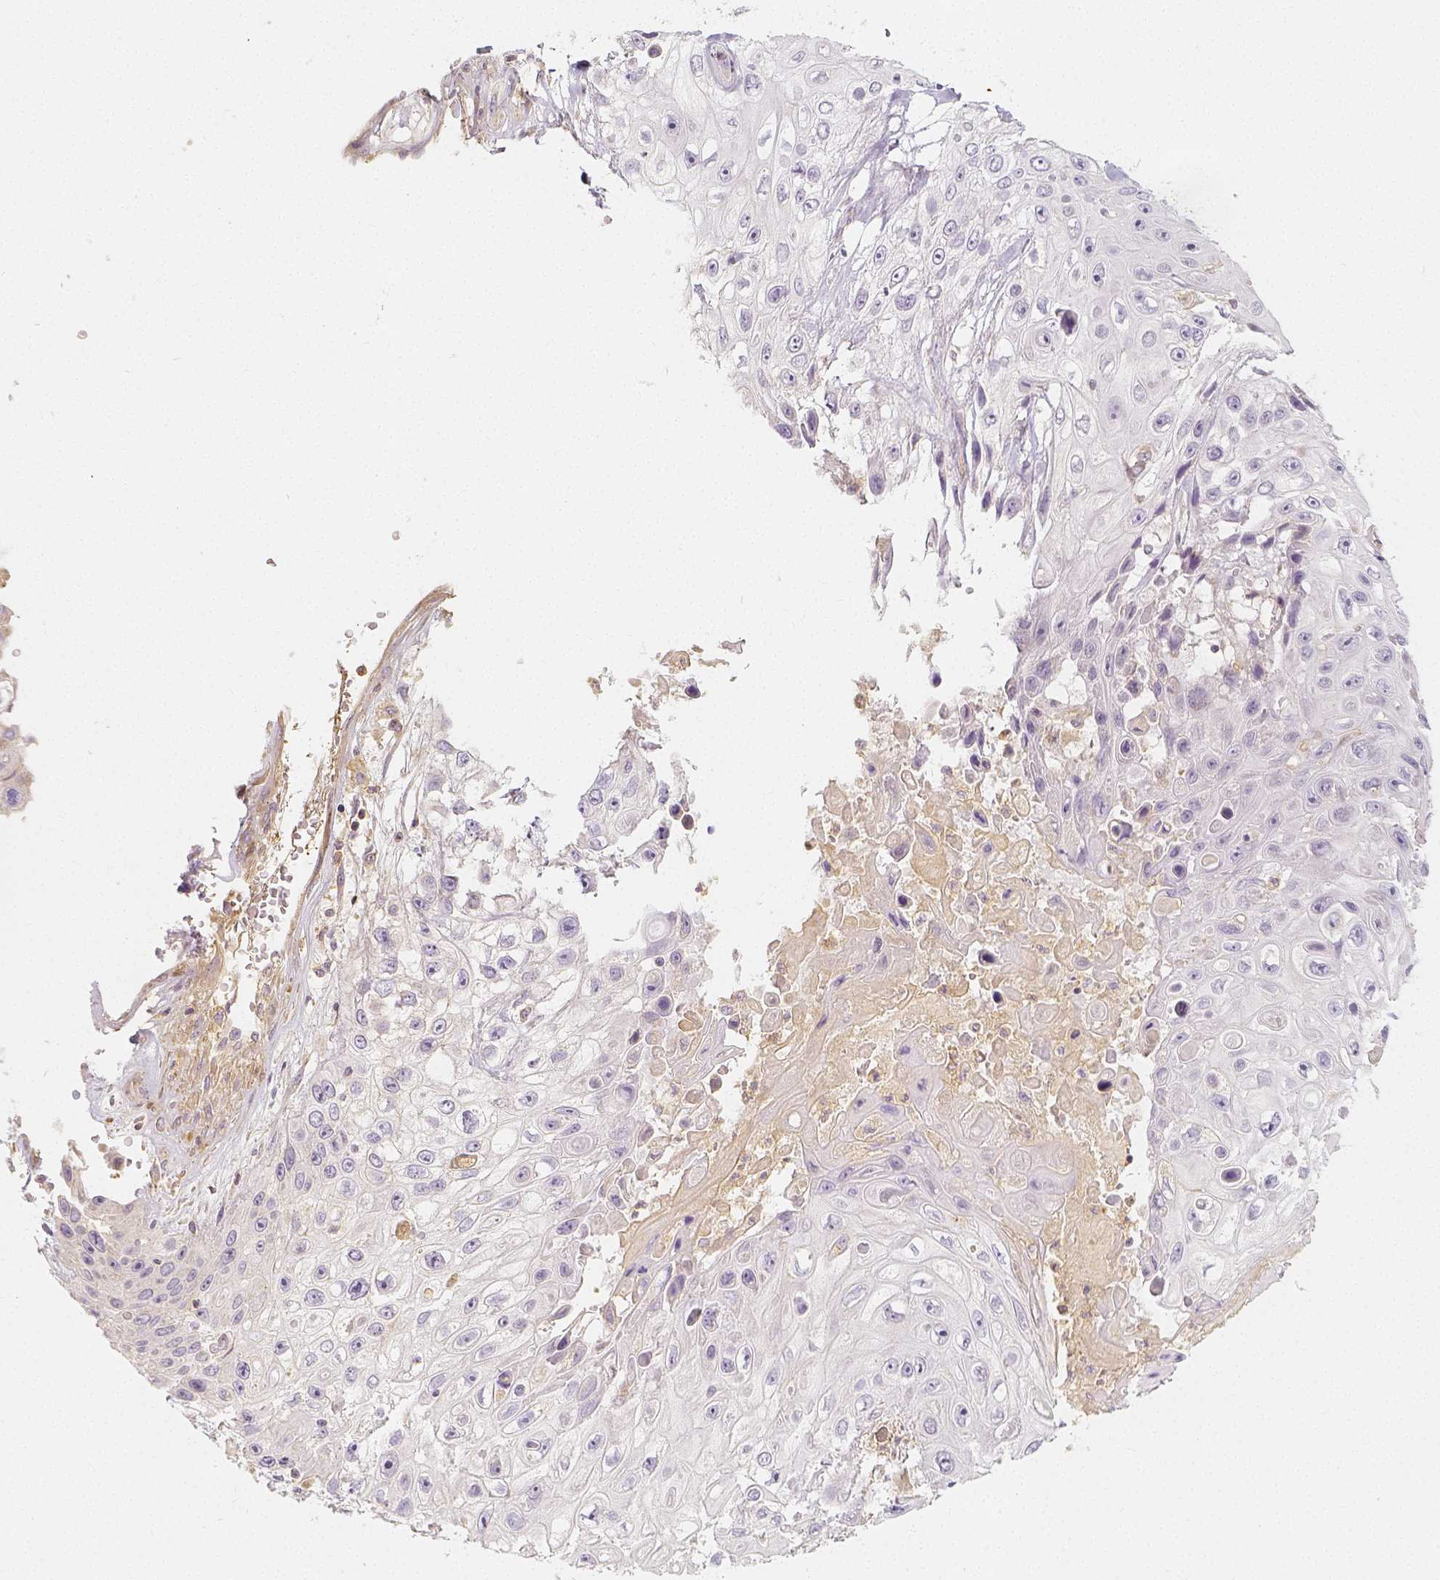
{"staining": {"intensity": "negative", "quantity": "none", "location": "none"}, "tissue": "skin cancer", "cell_type": "Tumor cells", "image_type": "cancer", "snomed": [{"axis": "morphology", "description": "Squamous cell carcinoma, NOS"}, {"axis": "topography", "description": "Skin"}], "caption": "Image shows no significant protein staining in tumor cells of squamous cell carcinoma (skin). Brightfield microscopy of immunohistochemistry (IHC) stained with DAB (3,3'-diaminobenzidine) (brown) and hematoxylin (blue), captured at high magnification.", "gene": "PTPRJ", "patient": {"sex": "male", "age": 82}}